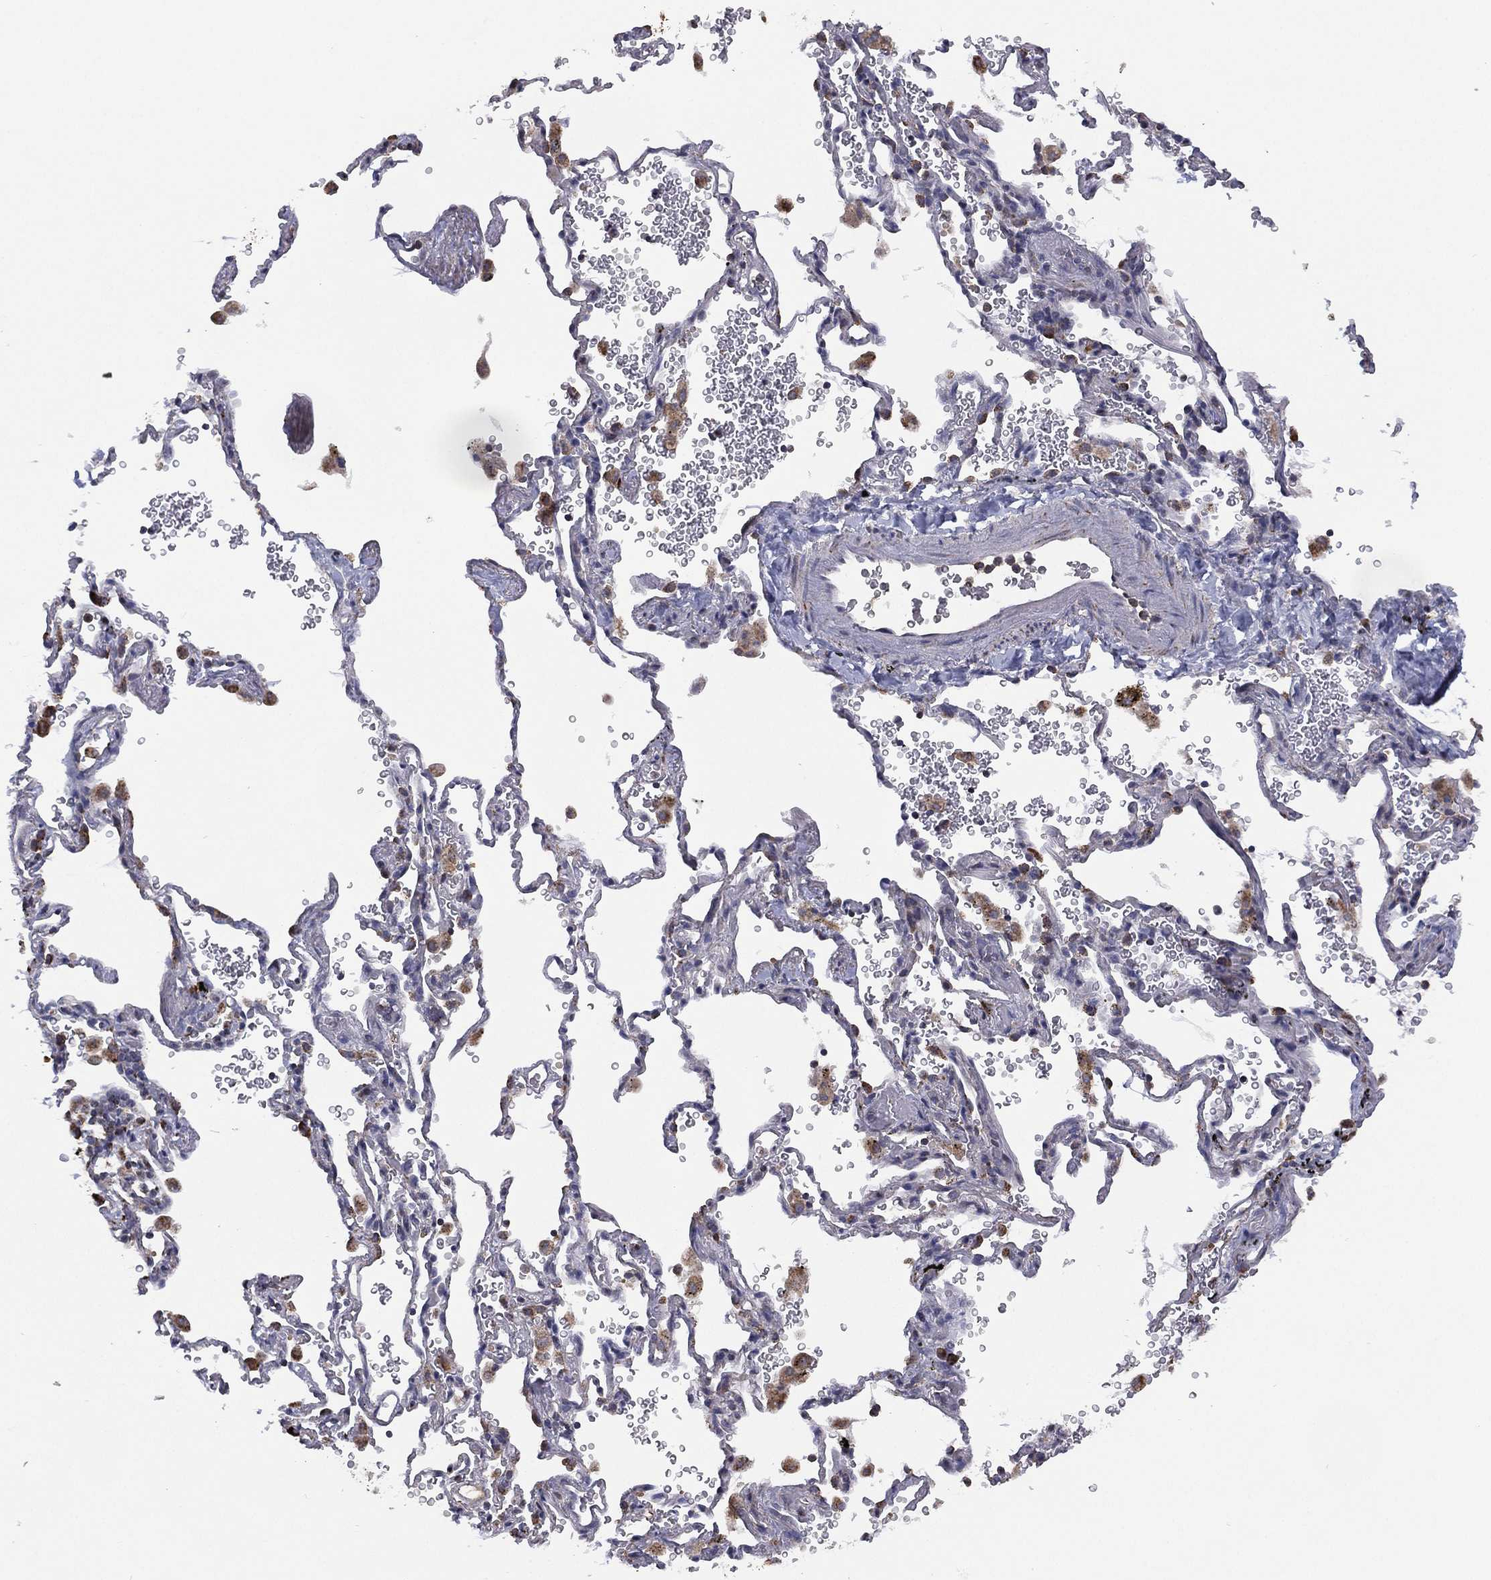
{"staining": {"intensity": "negative", "quantity": "none", "location": "none"}, "tissue": "soft tissue", "cell_type": "Fibroblasts", "image_type": "normal", "snomed": [{"axis": "morphology", "description": "Normal tissue, NOS"}, {"axis": "morphology", "description": "Adenocarcinoma, NOS"}, {"axis": "topography", "description": "Cartilage tissue"}, {"axis": "topography", "description": "Lung"}], "caption": "Immunohistochemical staining of normal human soft tissue exhibits no significant expression in fibroblasts.", "gene": "PPP2R5A", "patient": {"sex": "male", "age": 59}}